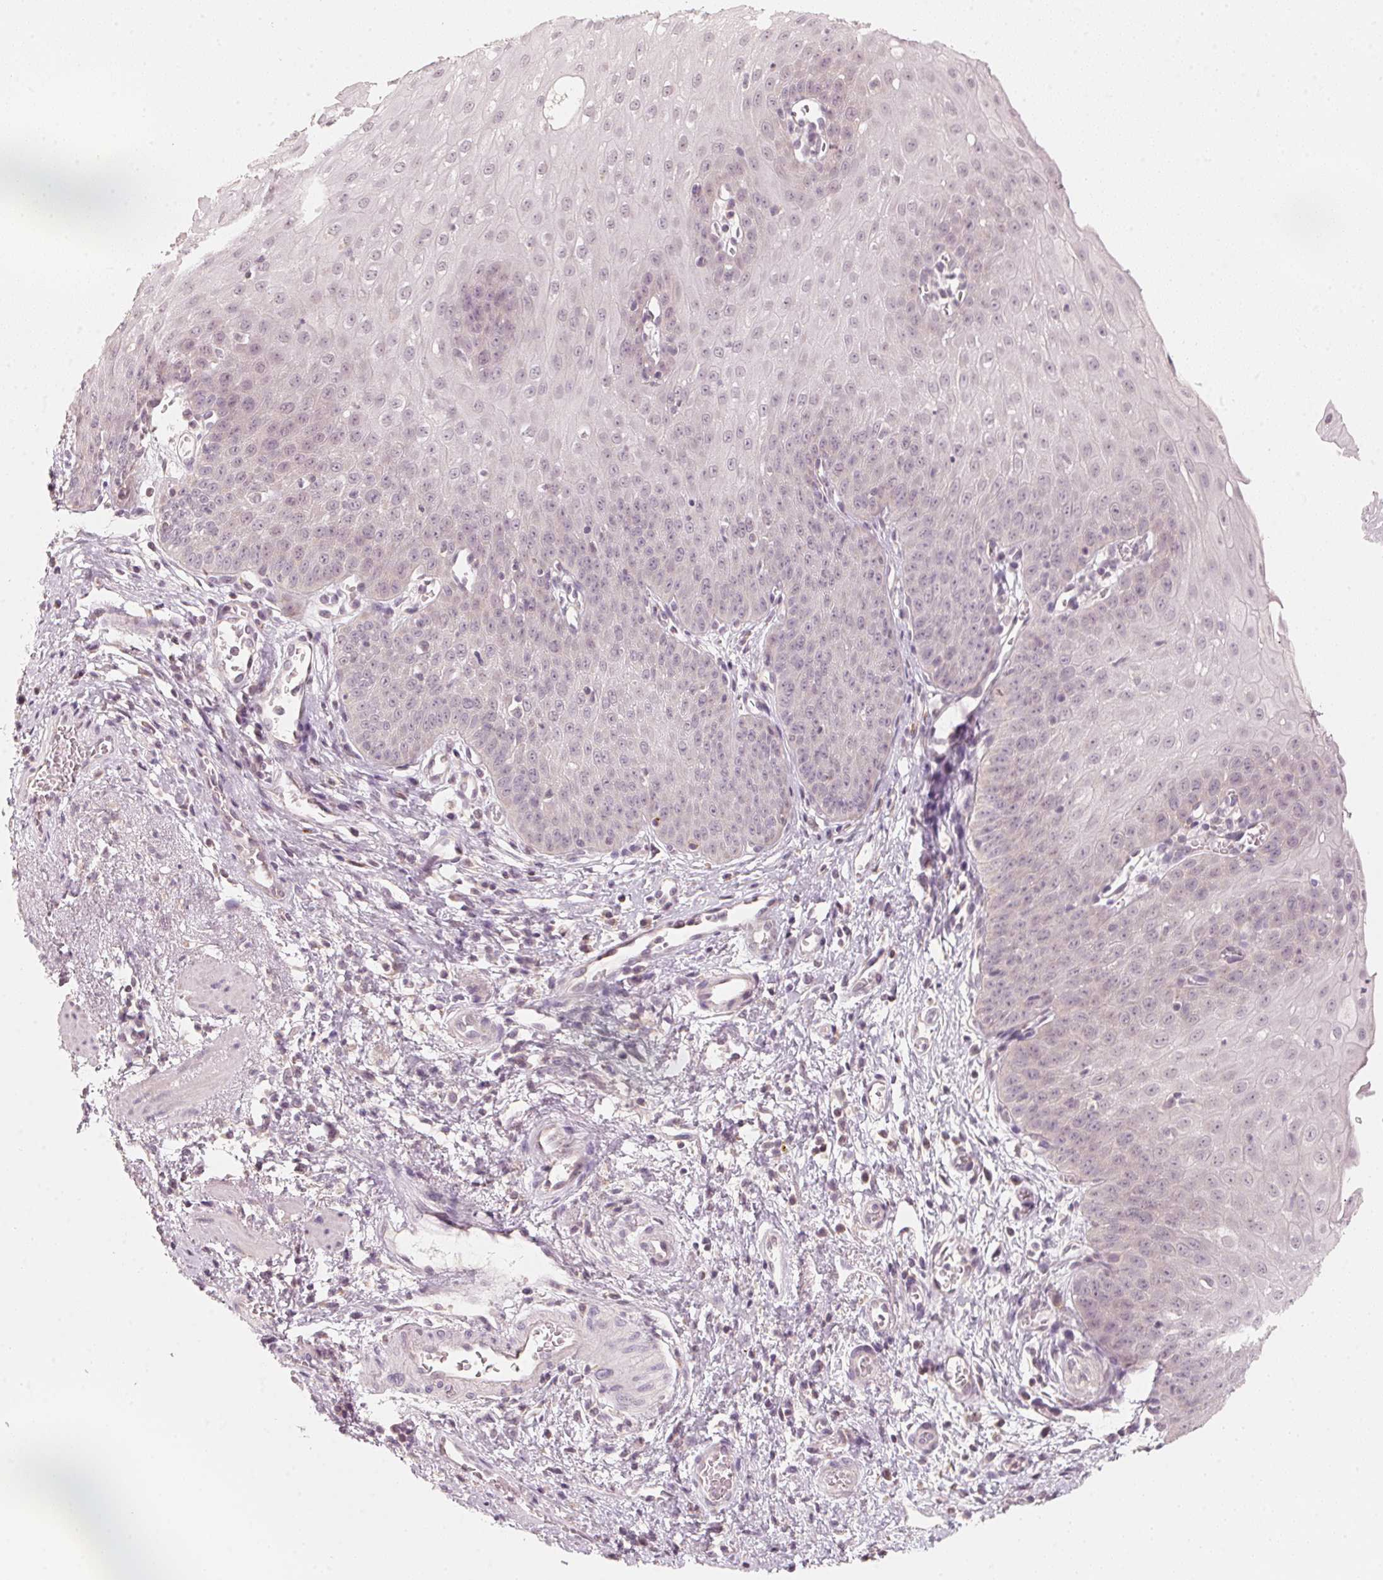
{"staining": {"intensity": "negative", "quantity": "none", "location": "none"}, "tissue": "esophagus", "cell_type": "Squamous epithelial cells", "image_type": "normal", "snomed": [{"axis": "morphology", "description": "Normal tissue, NOS"}, {"axis": "topography", "description": "Esophagus"}], "caption": "Histopathology image shows no significant protein expression in squamous epithelial cells of unremarkable esophagus.", "gene": "ANKRD31", "patient": {"sex": "male", "age": 71}}